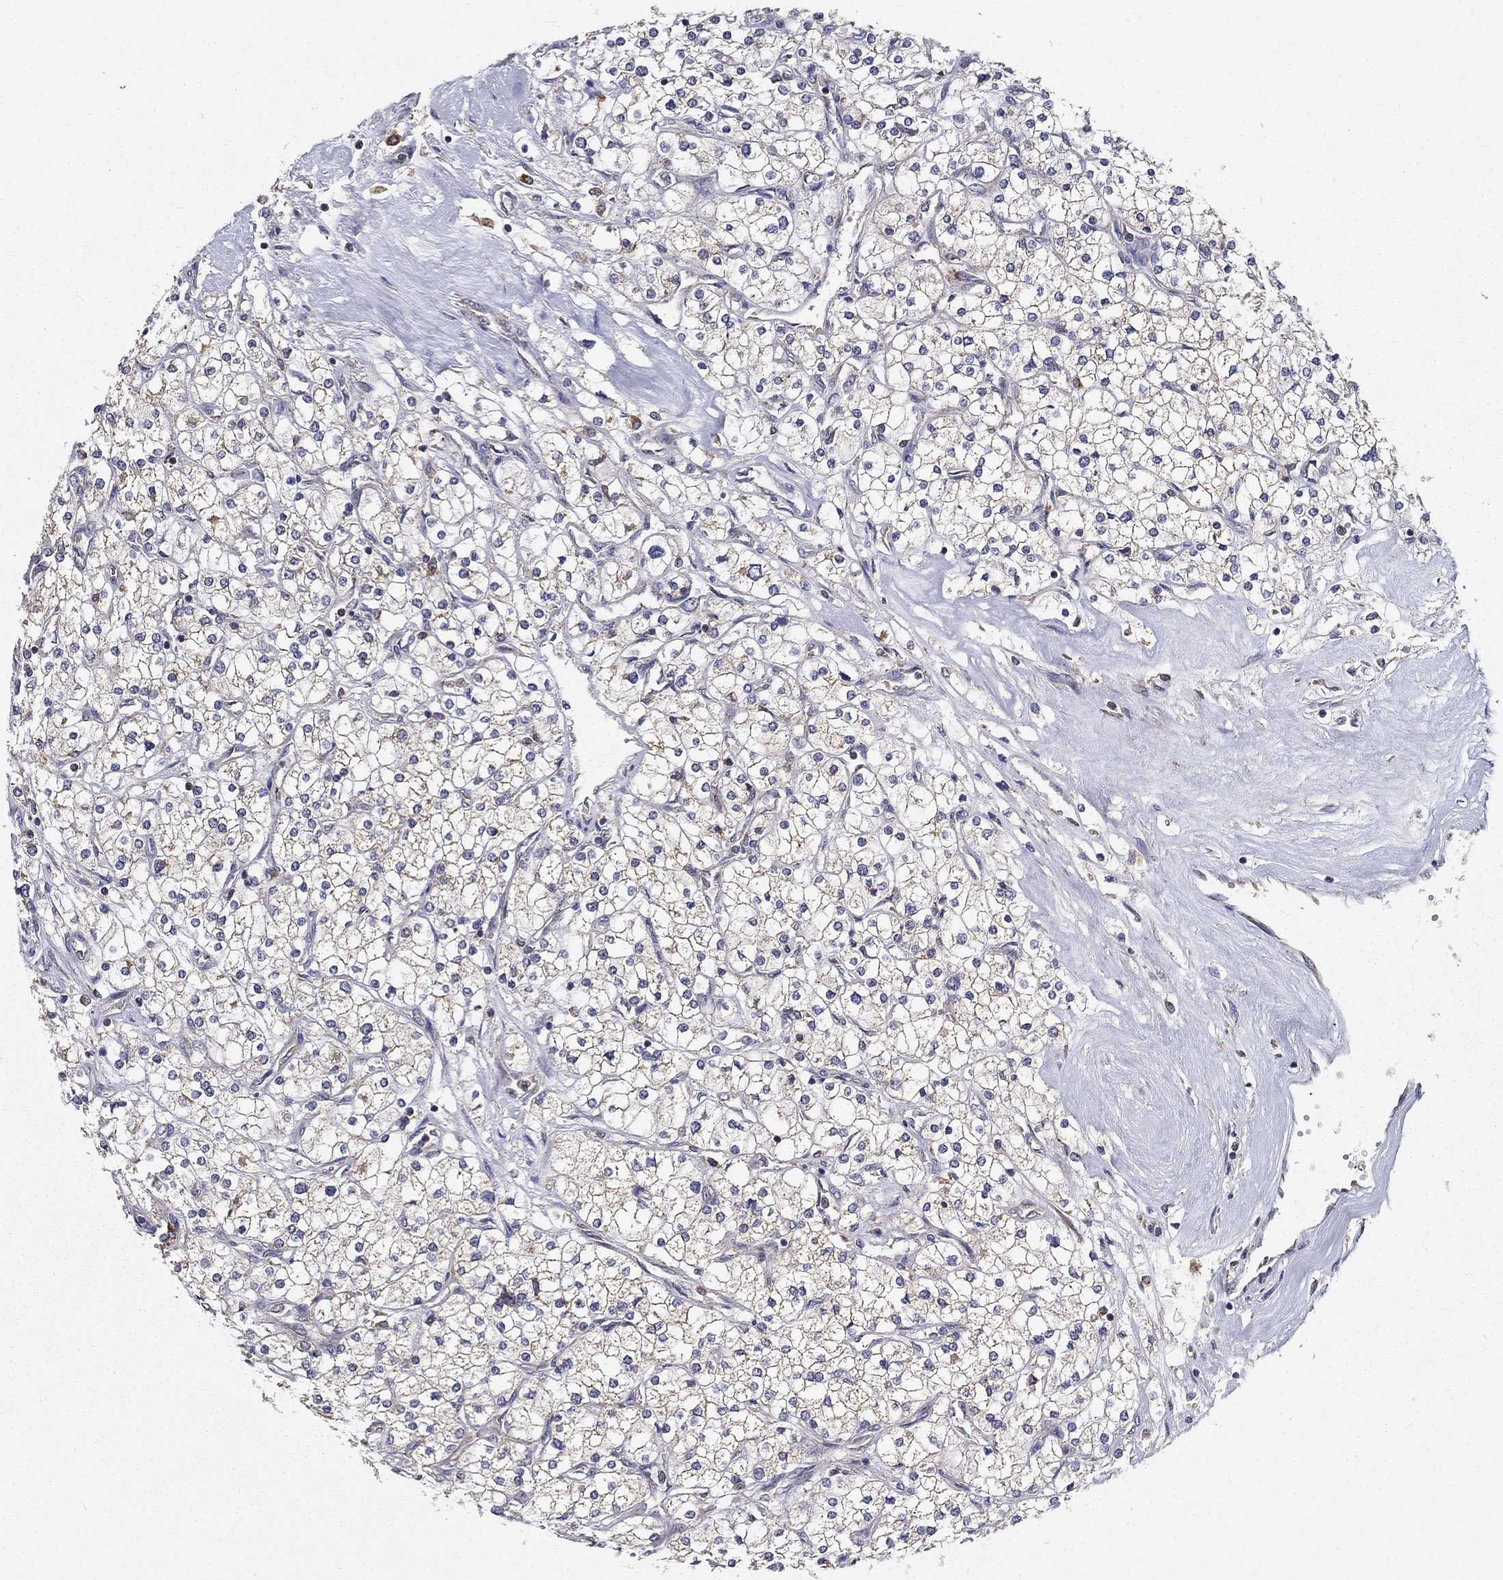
{"staining": {"intensity": "strong", "quantity": "<25%", "location": "cytoplasmic/membranous"}, "tissue": "renal cancer", "cell_type": "Tumor cells", "image_type": "cancer", "snomed": [{"axis": "morphology", "description": "Adenocarcinoma, NOS"}, {"axis": "topography", "description": "Kidney"}], "caption": "High-magnification brightfield microscopy of renal cancer stained with DAB (3,3'-diaminobenzidine) (brown) and counterstained with hematoxylin (blue). tumor cells exhibit strong cytoplasmic/membranous positivity is present in about<25% of cells.", "gene": "ALDH4A1", "patient": {"sex": "male", "age": 80}}